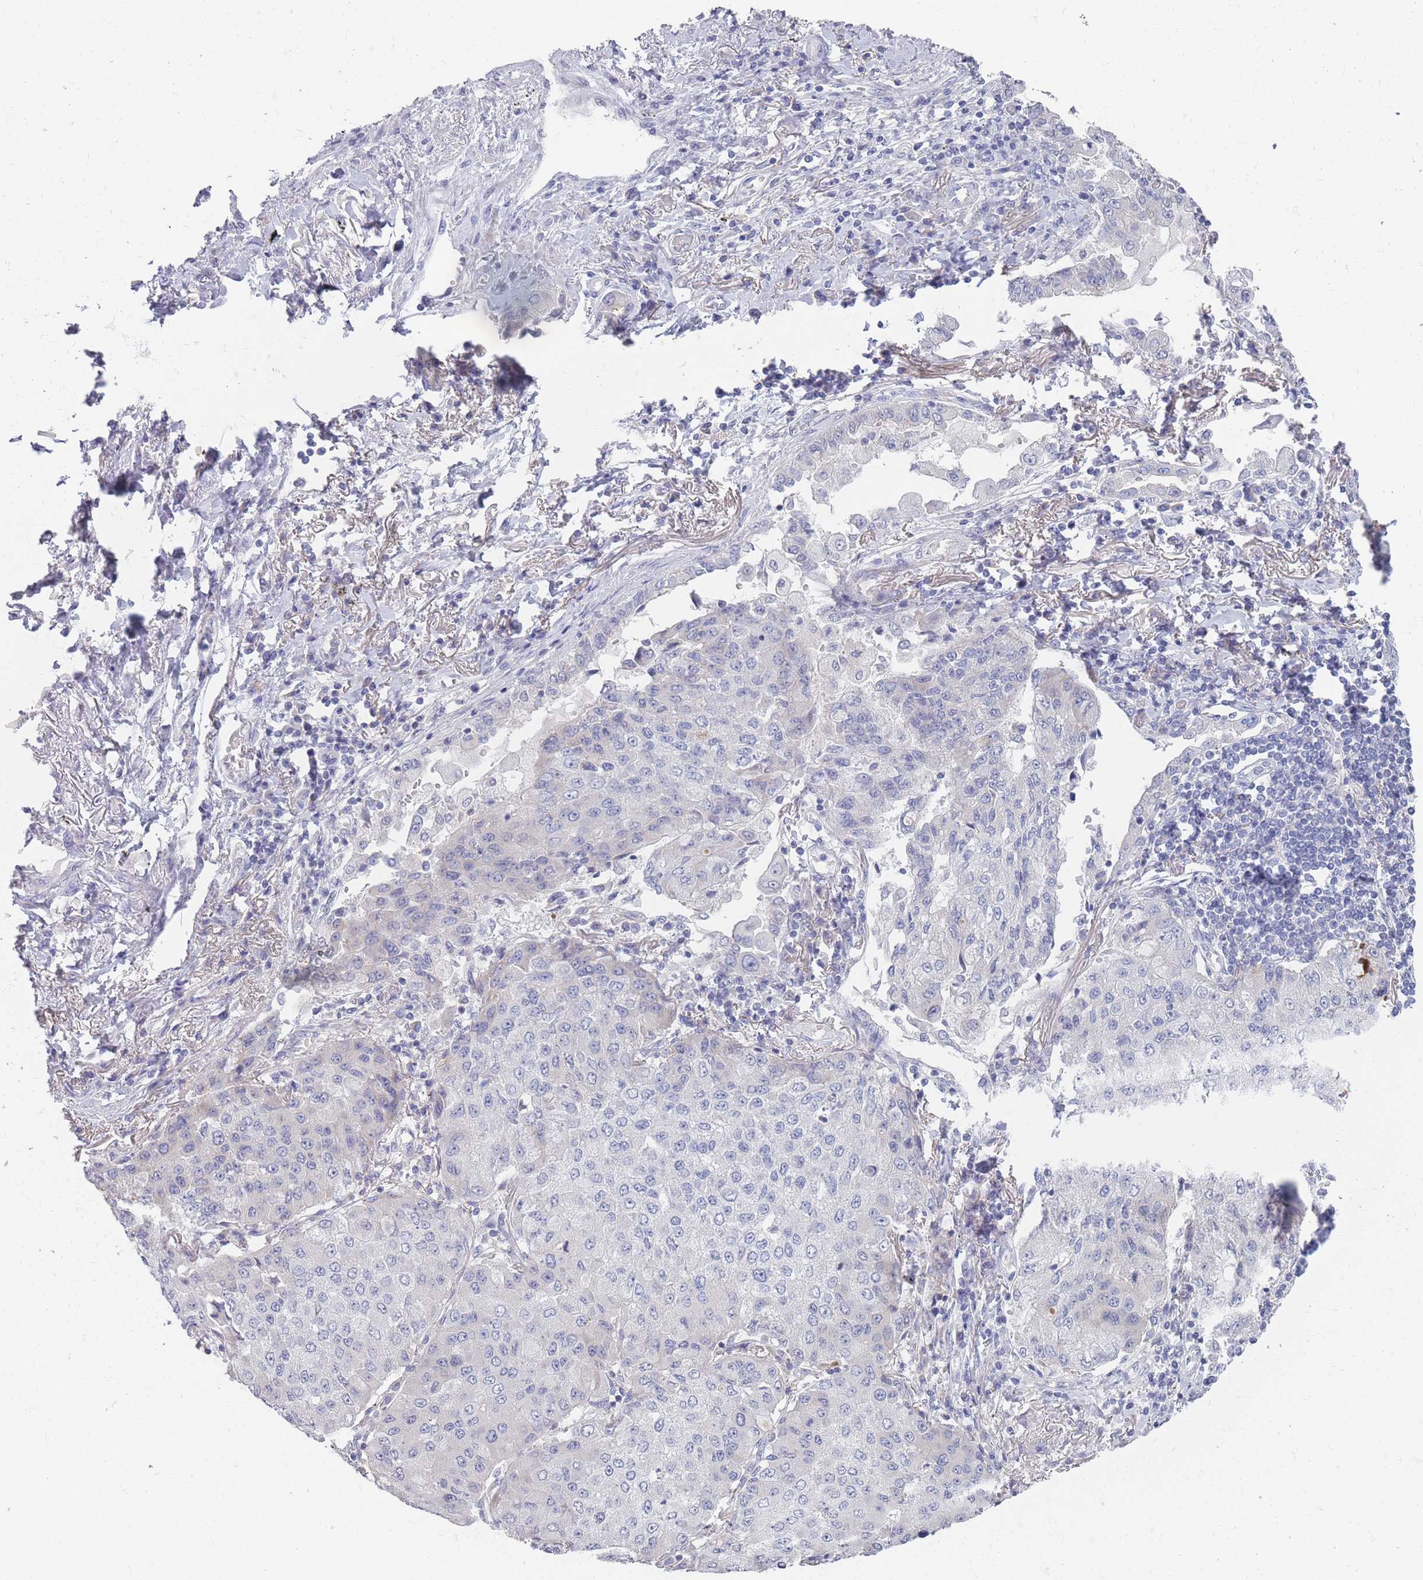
{"staining": {"intensity": "negative", "quantity": "none", "location": "none"}, "tissue": "lung cancer", "cell_type": "Tumor cells", "image_type": "cancer", "snomed": [{"axis": "morphology", "description": "Squamous cell carcinoma, NOS"}, {"axis": "topography", "description": "Lung"}], "caption": "Histopathology image shows no protein expression in tumor cells of squamous cell carcinoma (lung) tissue. Nuclei are stained in blue.", "gene": "PIGU", "patient": {"sex": "male", "age": 74}}